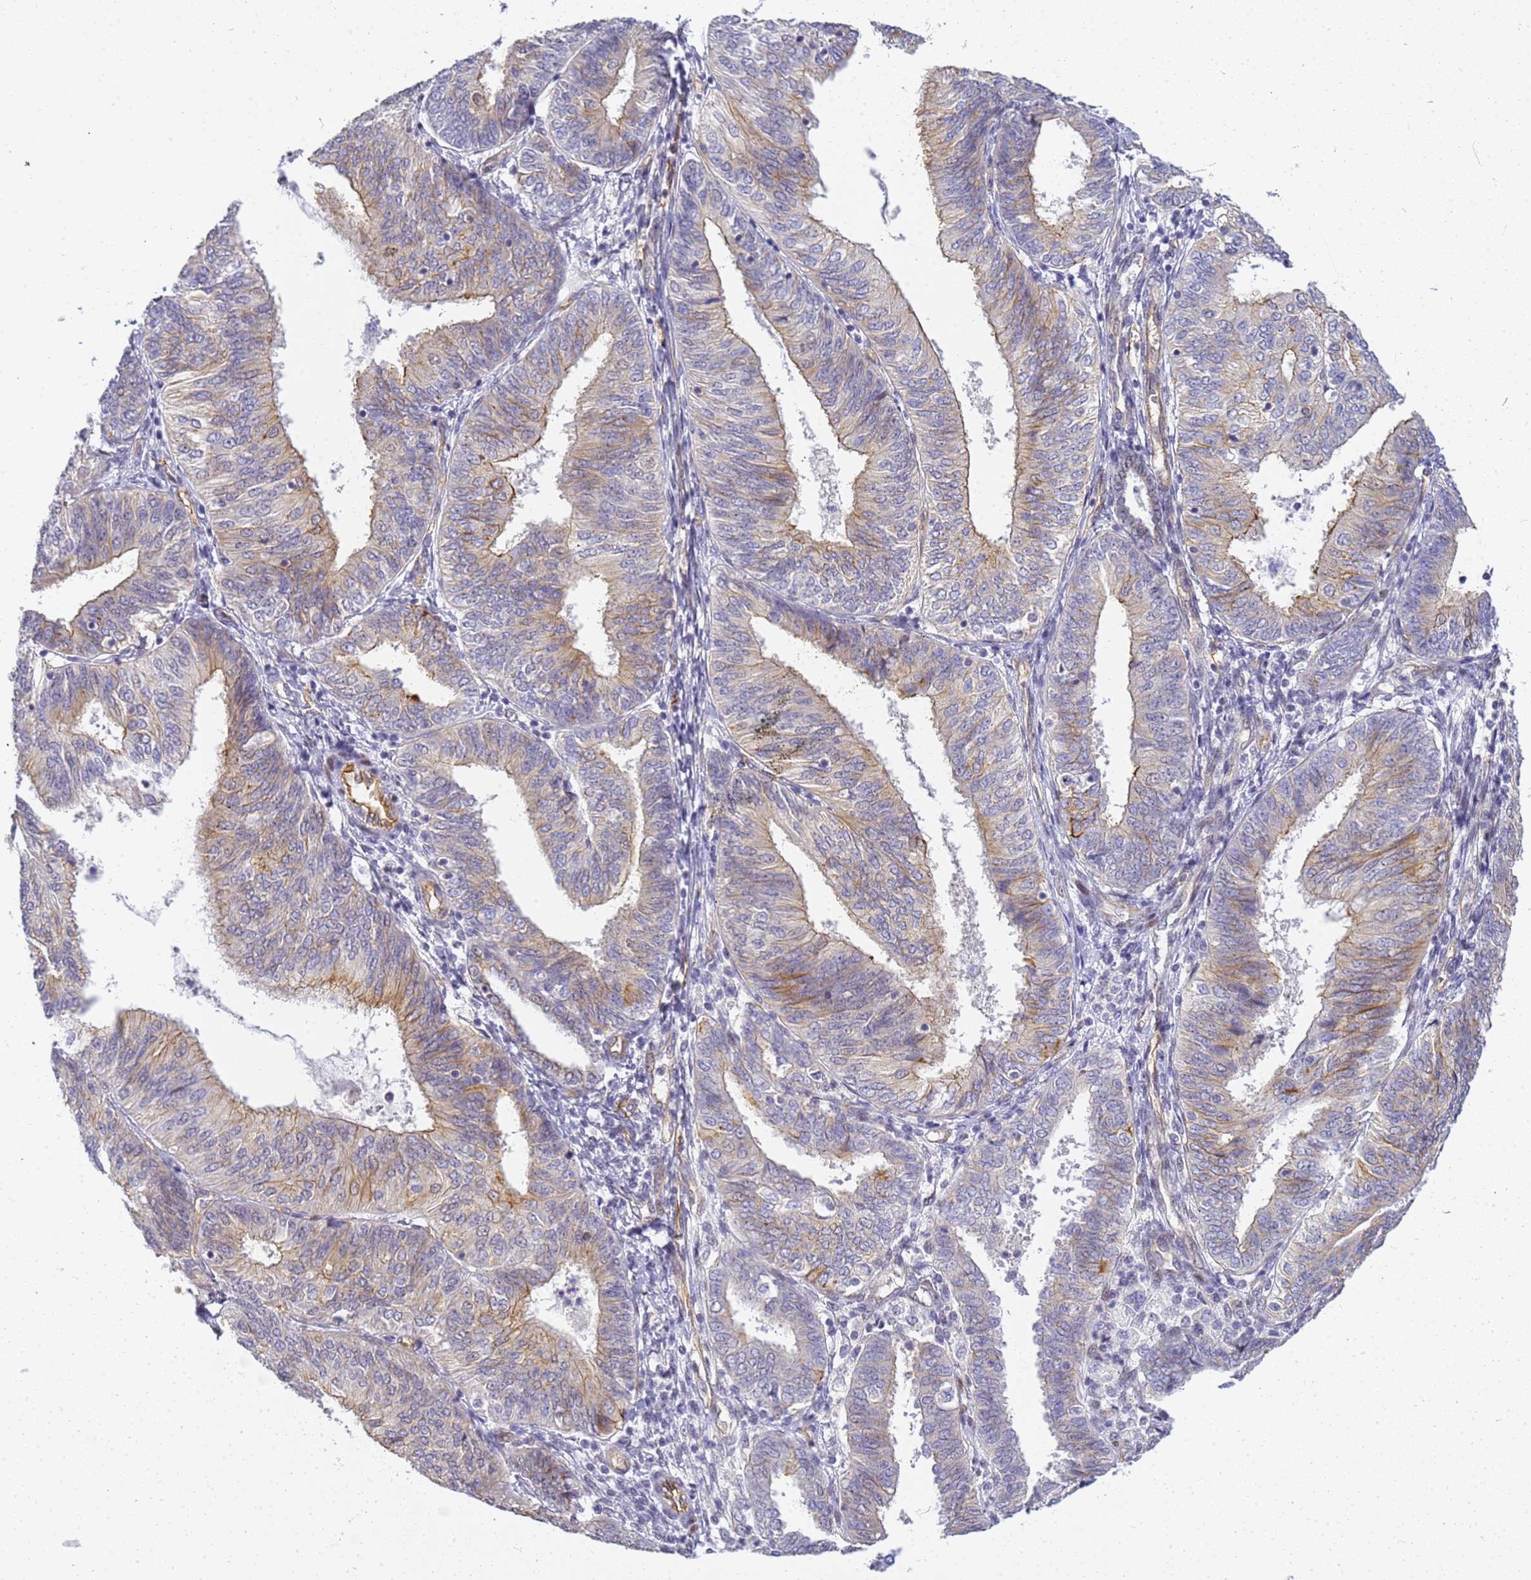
{"staining": {"intensity": "weak", "quantity": "25%-75%", "location": "cytoplasmic/membranous"}, "tissue": "endometrial cancer", "cell_type": "Tumor cells", "image_type": "cancer", "snomed": [{"axis": "morphology", "description": "Adenocarcinoma, NOS"}, {"axis": "topography", "description": "Endometrium"}], "caption": "Immunohistochemical staining of endometrial cancer (adenocarcinoma) displays low levels of weak cytoplasmic/membranous protein expression in approximately 25%-75% of tumor cells. Using DAB (3,3'-diaminobenzidine) (brown) and hematoxylin (blue) stains, captured at high magnification using brightfield microscopy.", "gene": "GON4L", "patient": {"sex": "female", "age": 58}}